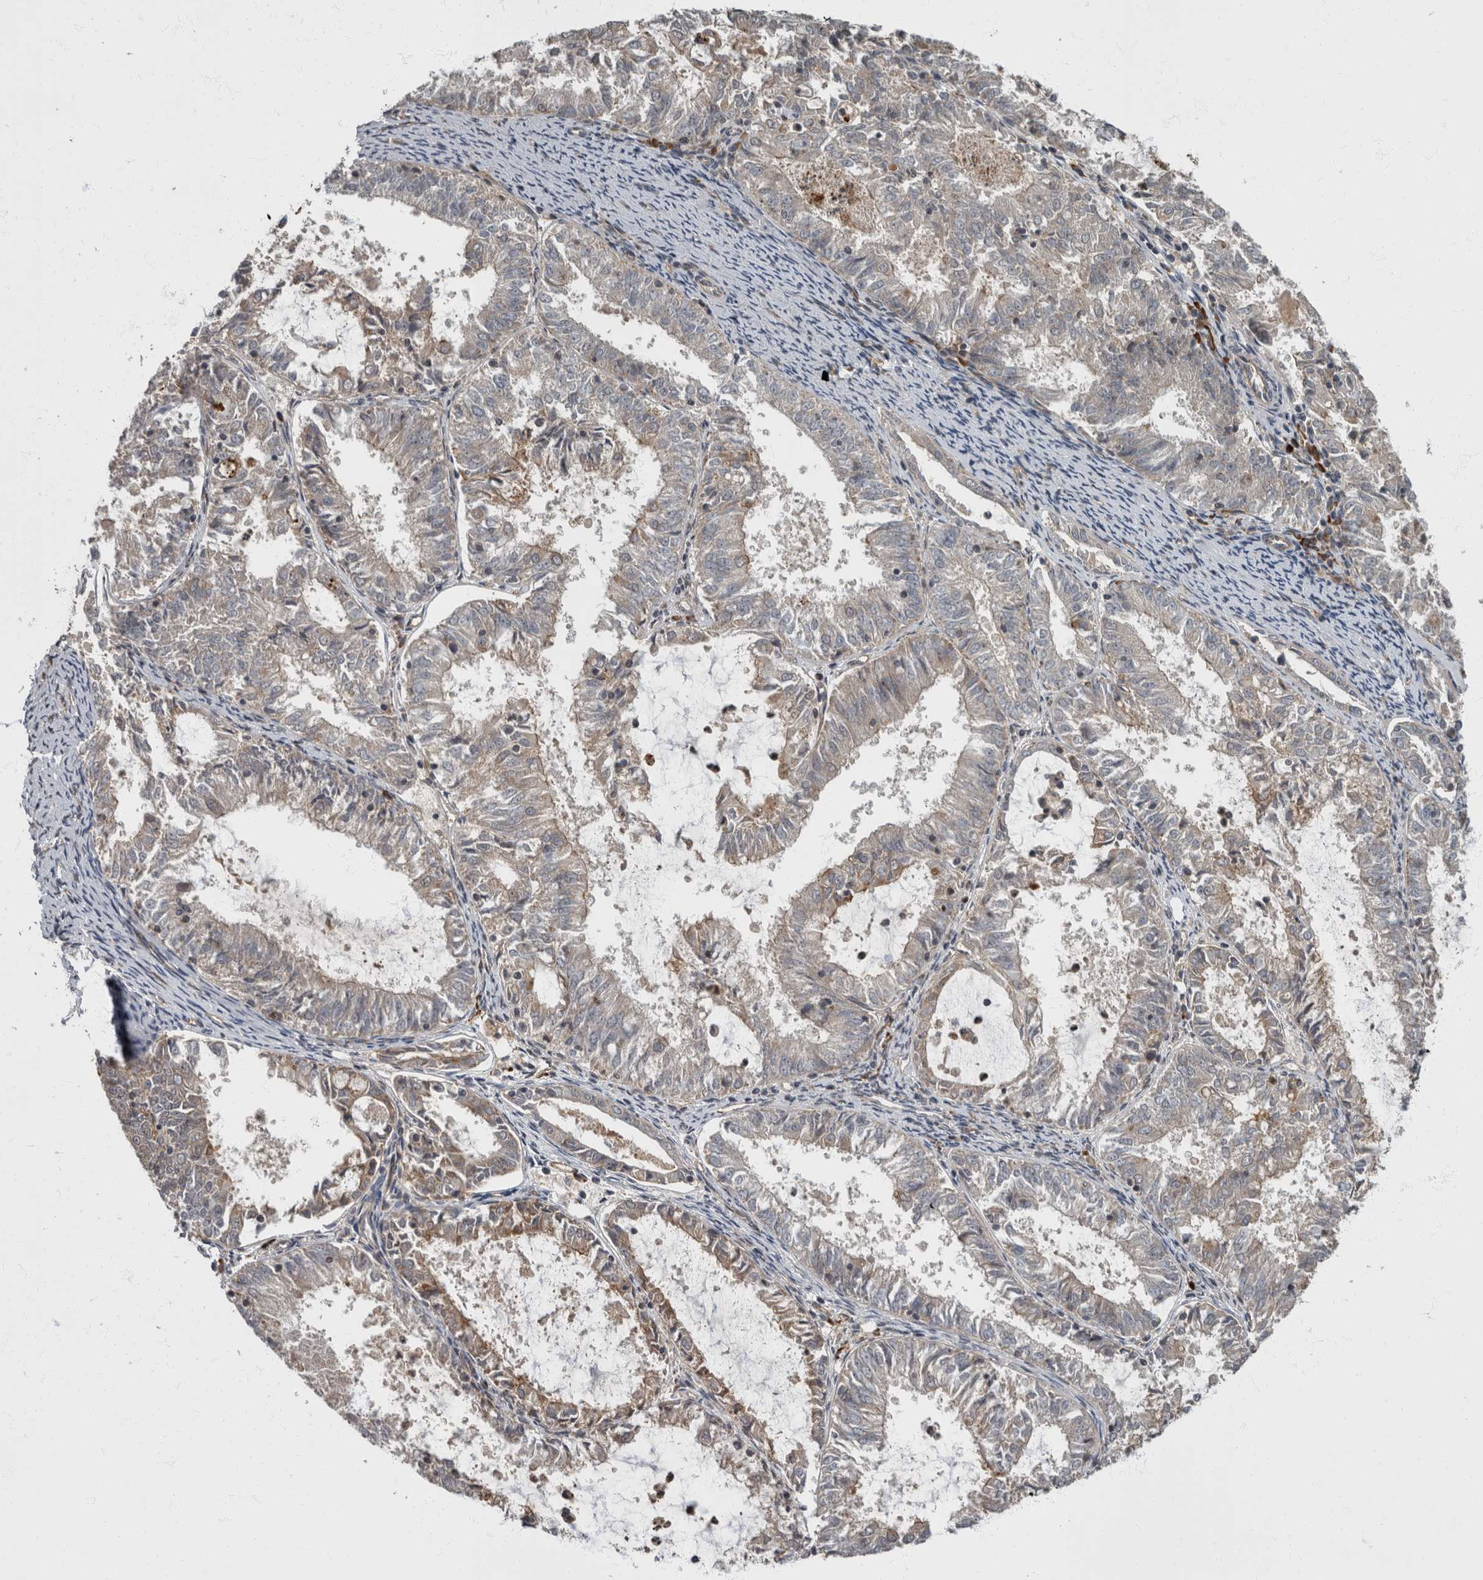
{"staining": {"intensity": "weak", "quantity": "<25%", "location": "cytoplasmic/membranous"}, "tissue": "endometrial cancer", "cell_type": "Tumor cells", "image_type": "cancer", "snomed": [{"axis": "morphology", "description": "Adenocarcinoma, NOS"}, {"axis": "topography", "description": "Endometrium"}], "caption": "An immunohistochemistry (IHC) image of endometrial adenocarcinoma is shown. There is no staining in tumor cells of endometrial adenocarcinoma. The staining was performed using DAB to visualize the protein expression in brown, while the nuclei were stained in blue with hematoxylin (Magnification: 20x).", "gene": "VEGFD", "patient": {"sex": "female", "age": 57}}